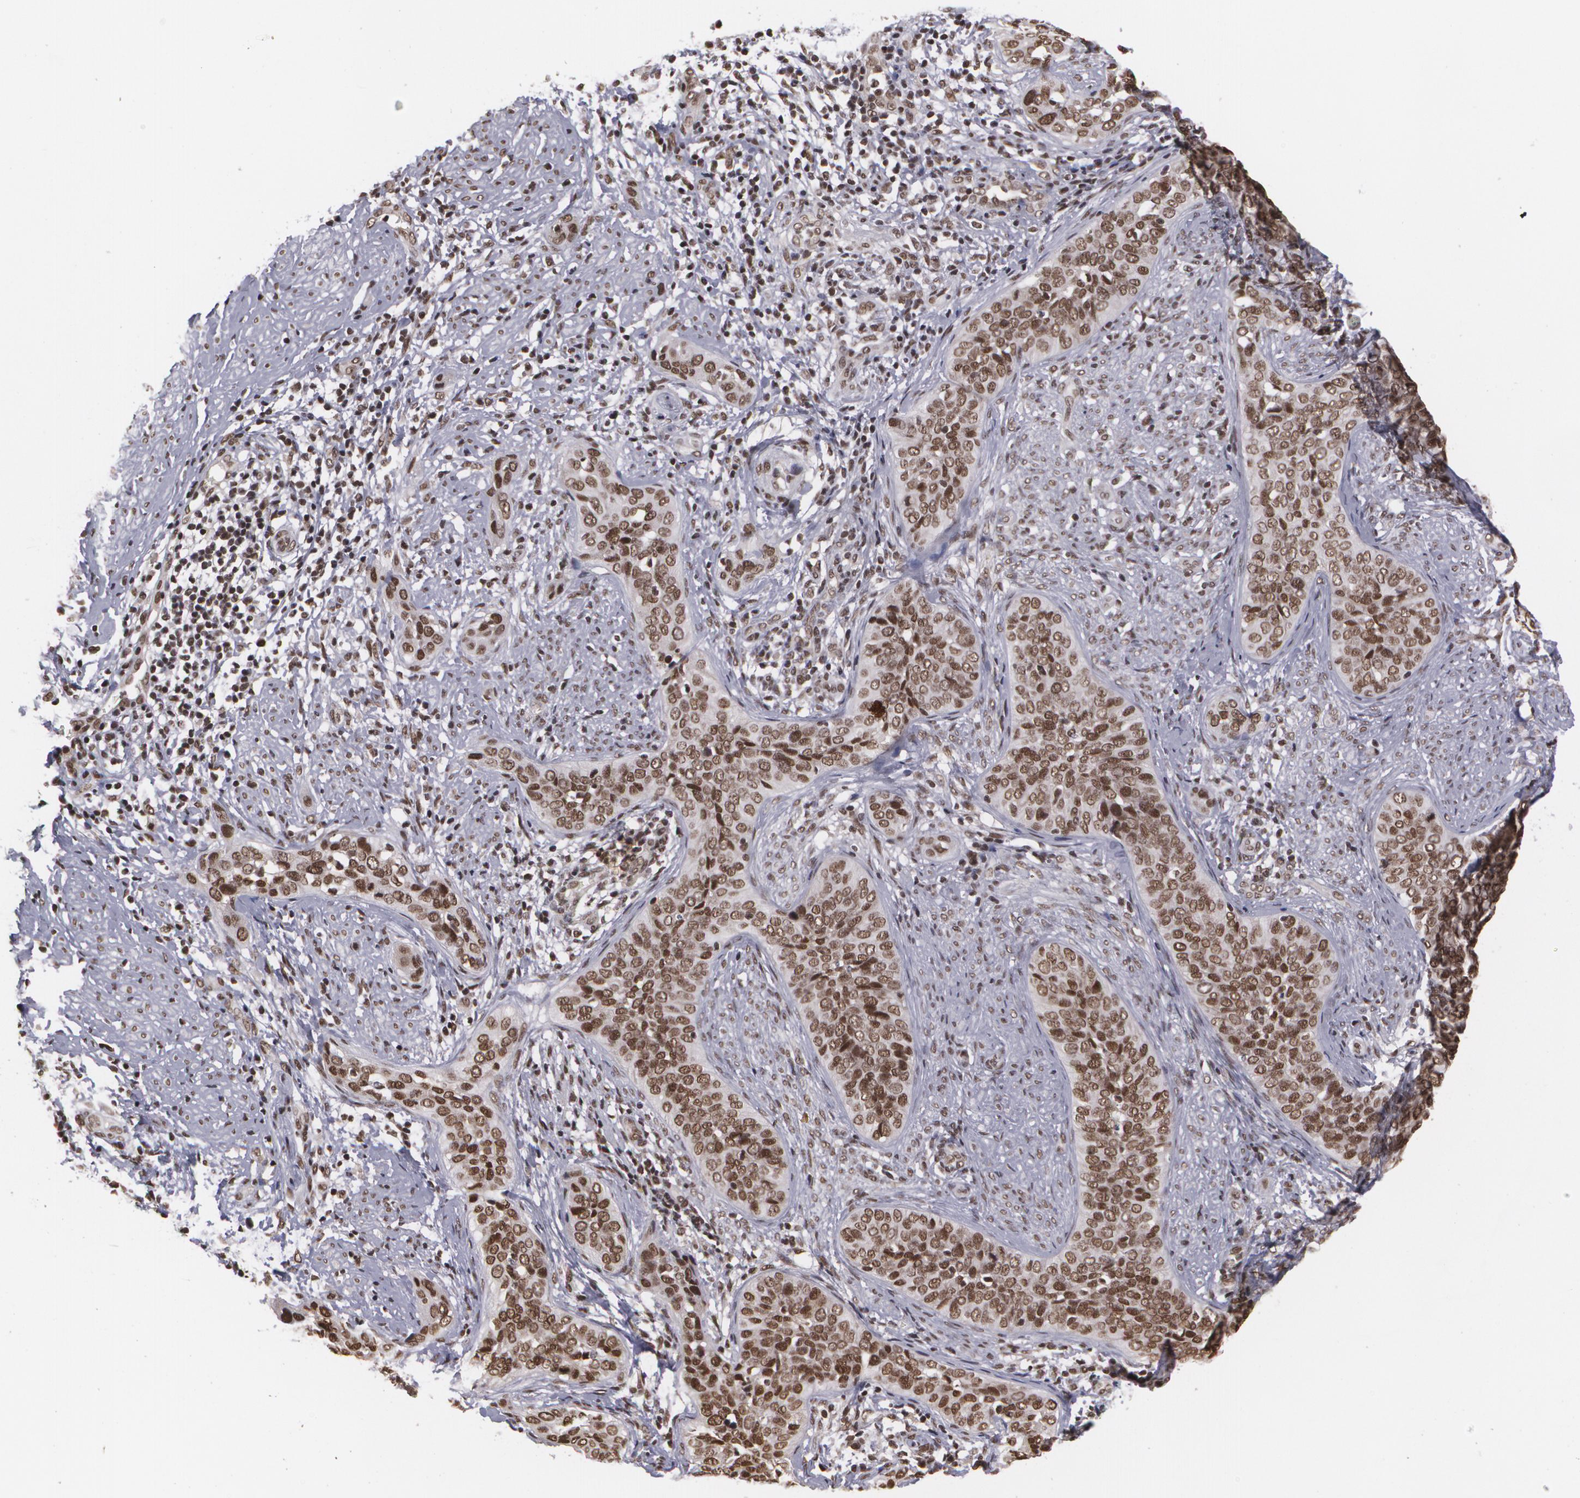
{"staining": {"intensity": "strong", "quantity": ">75%", "location": "nuclear"}, "tissue": "cervical cancer", "cell_type": "Tumor cells", "image_type": "cancer", "snomed": [{"axis": "morphology", "description": "Squamous cell carcinoma, NOS"}, {"axis": "topography", "description": "Cervix"}], "caption": "Immunohistochemistry of squamous cell carcinoma (cervical) displays high levels of strong nuclear positivity in approximately >75% of tumor cells. (IHC, brightfield microscopy, high magnification).", "gene": "RXRB", "patient": {"sex": "female", "age": 31}}